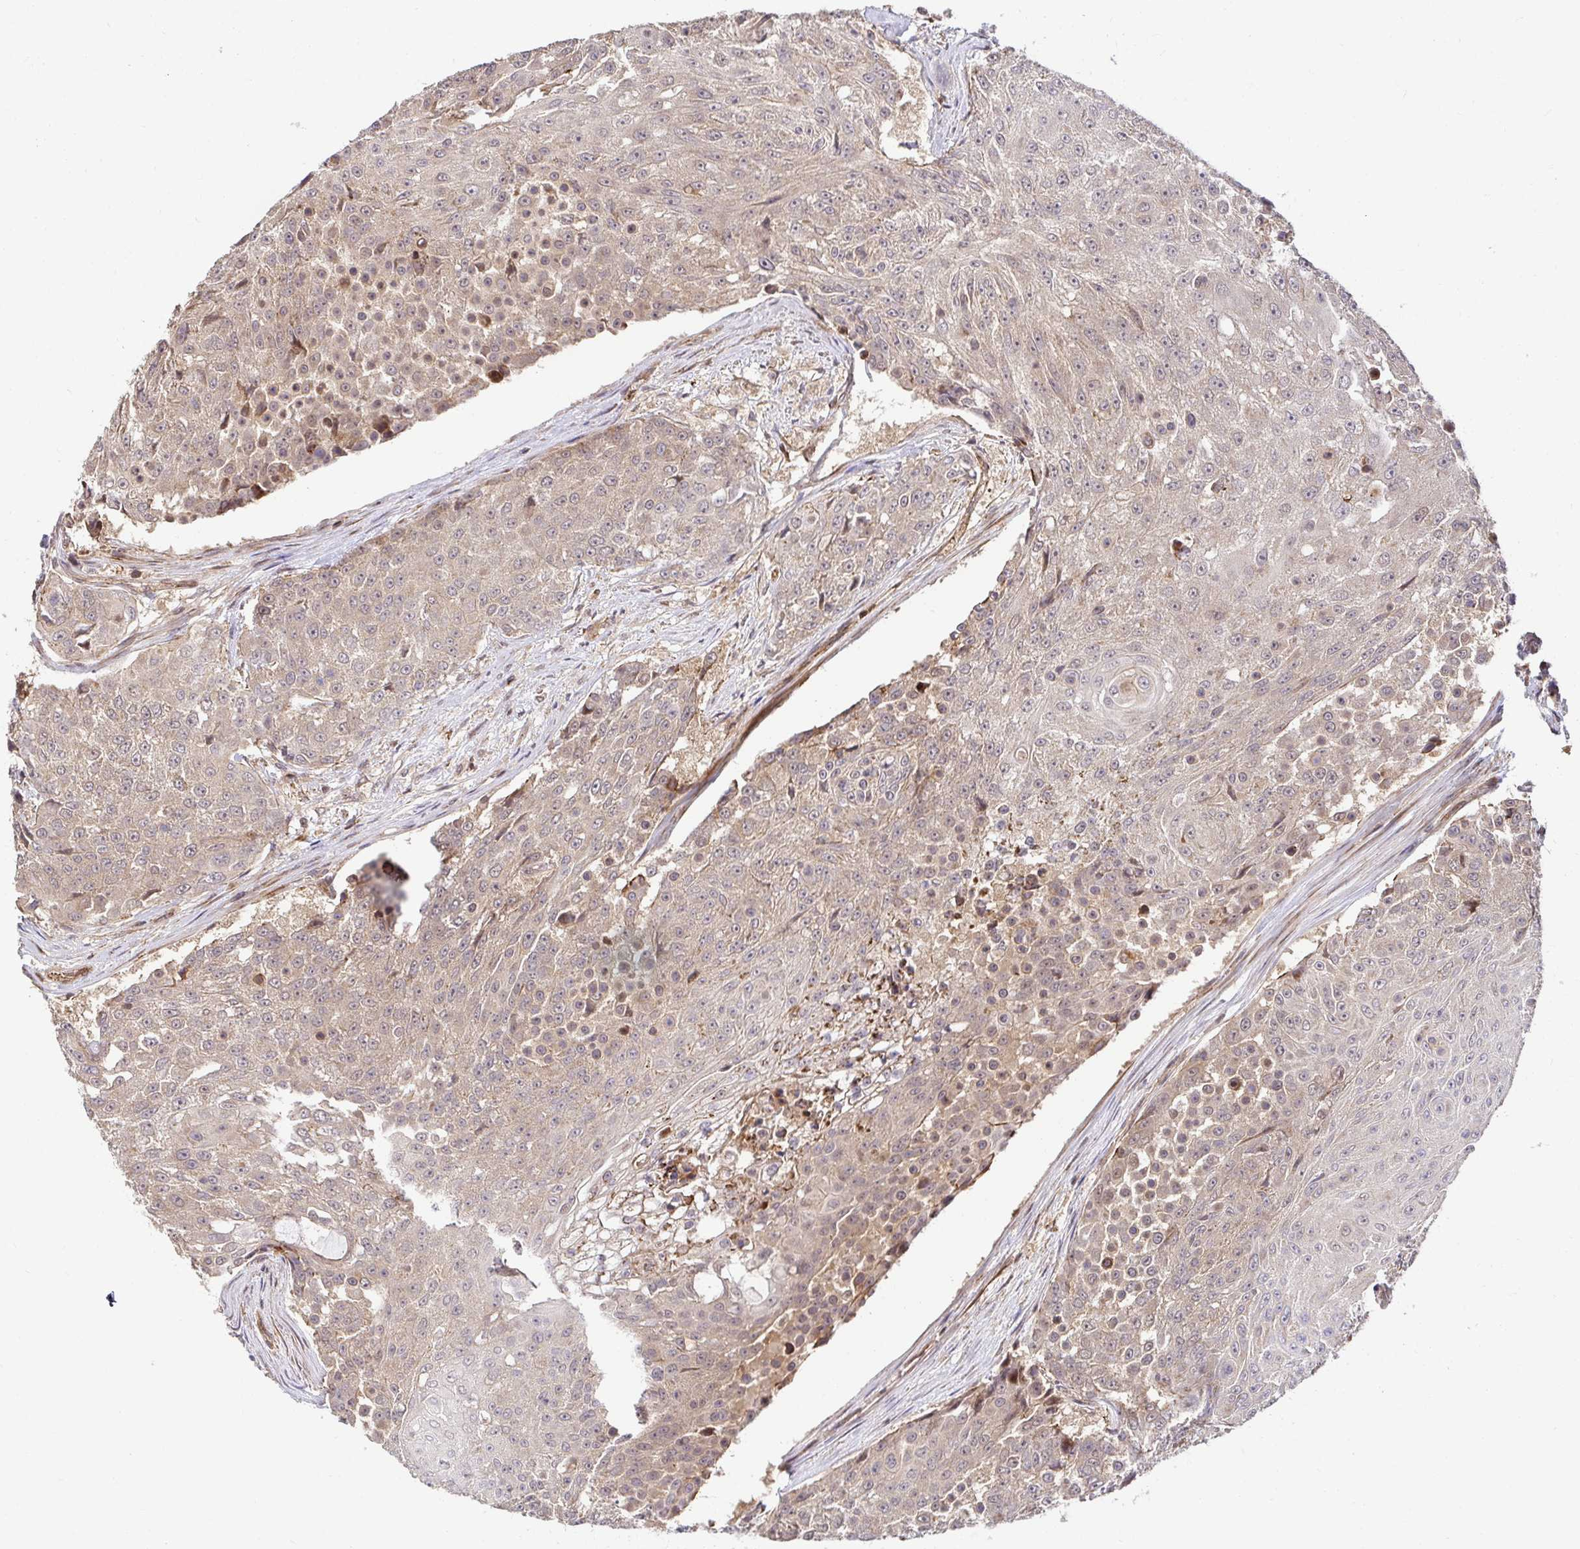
{"staining": {"intensity": "weak", "quantity": "<25%", "location": "nuclear"}, "tissue": "urothelial cancer", "cell_type": "Tumor cells", "image_type": "cancer", "snomed": [{"axis": "morphology", "description": "Urothelial carcinoma, High grade"}, {"axis": "topography", "description": "Urinary bladder"}], "caption": "Immunohistochemical staining of human urothelial cancer reveals no significant staining in tumor cells.", "gene": "PSMA4", "patient": {"sex": "female", "age": 63}}